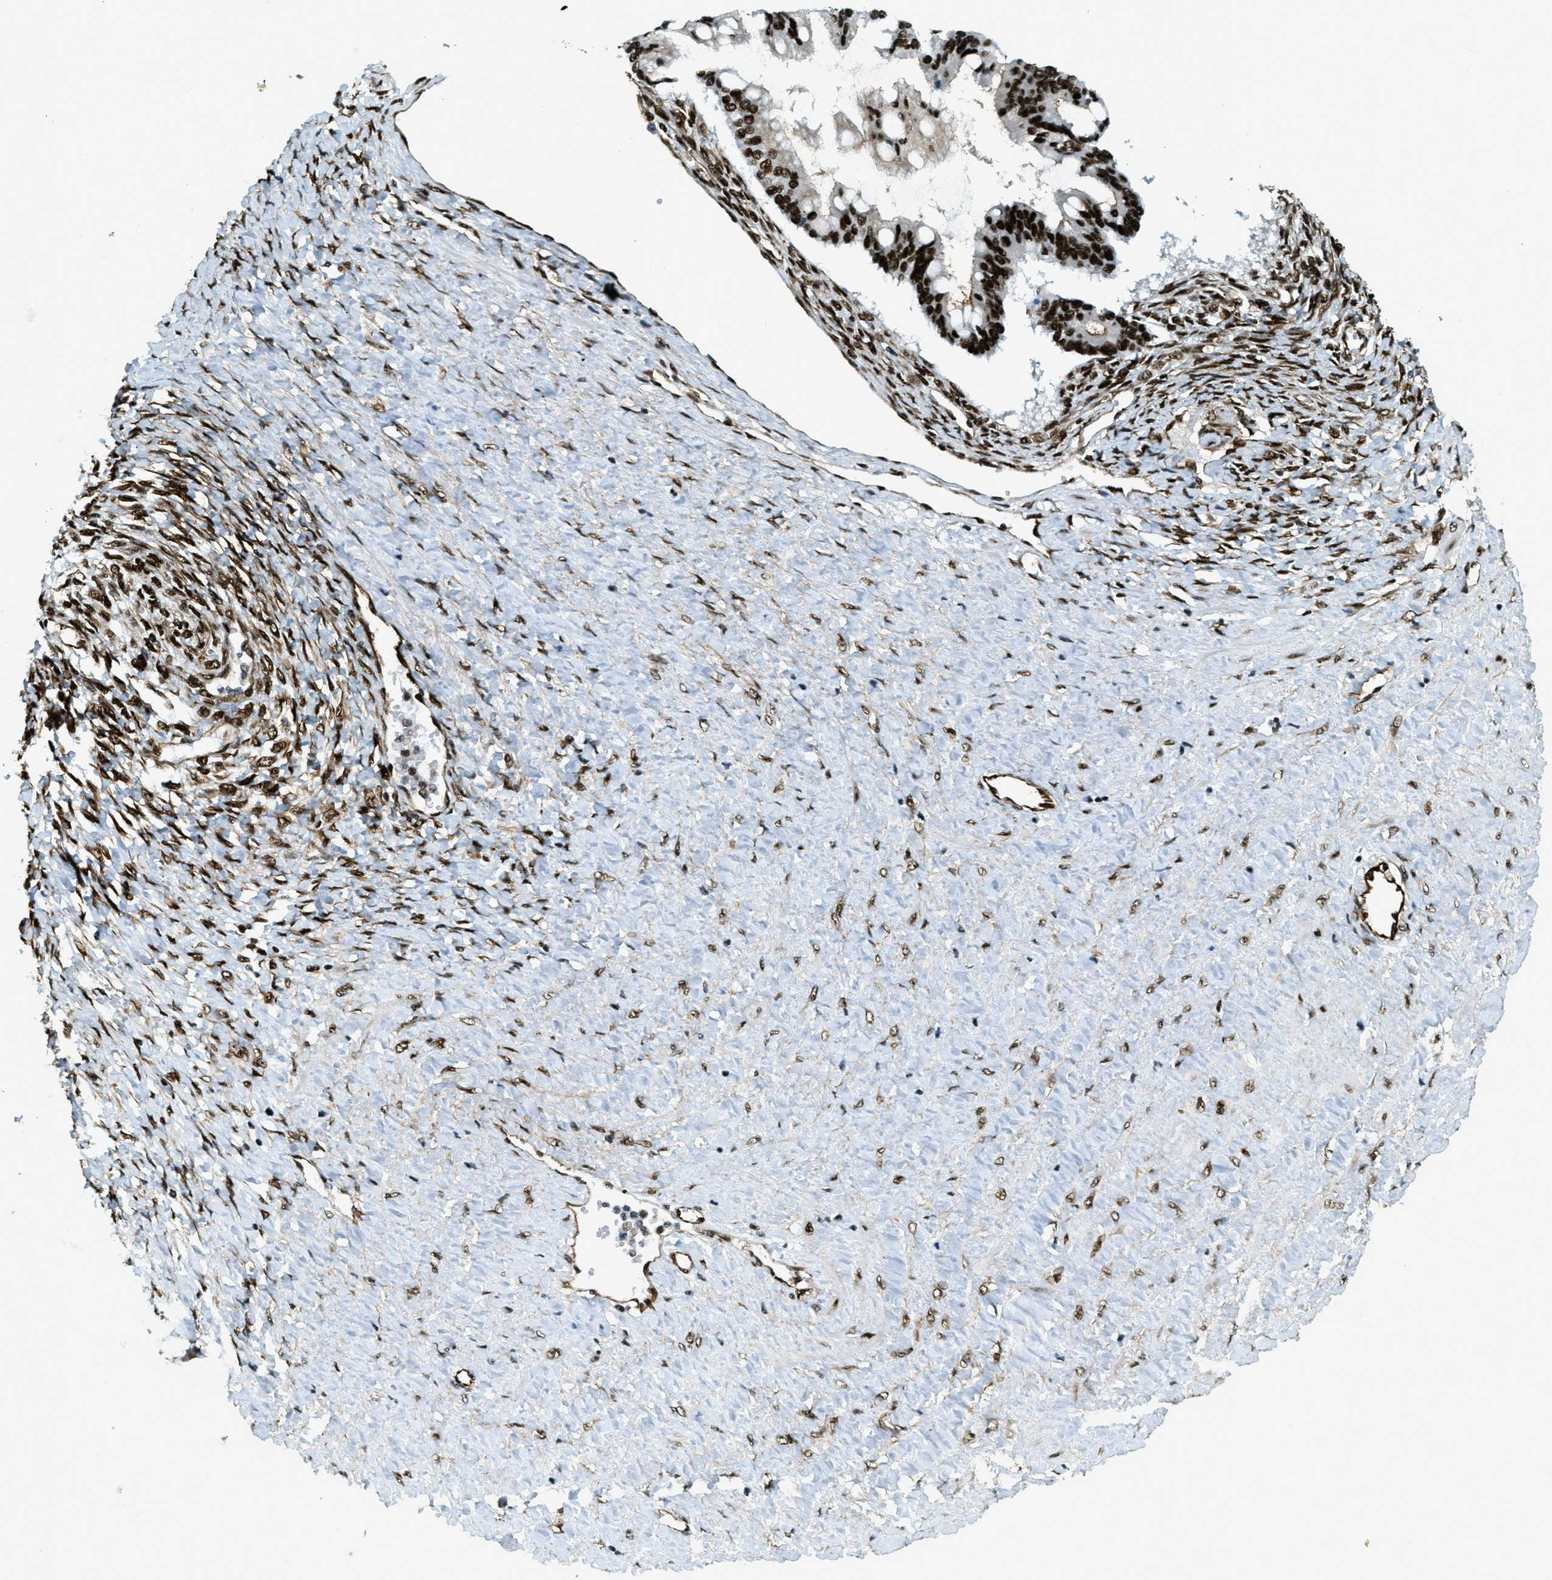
{"staining": {"intensity": "strong", "quantity": ">75%", "location": "nuclear"}, "tissue": "ovarian cancer", "cell_type": "Tumor cells", "image_type": "cancer", "snomed": [{"axis": "morphology", "description": "Cystadenocarcinoma, mucinous, NOS"}, {"axis": "topography", "description": "Ovary"}], "caption": "A high-resolution photomicrograph shows immunohistochemistry (IHC) staining of ovarian cancer (mucinous cystadenocarcinoma), which demonstrates strong nuclear positivity in about >75% of tumor cells. Using DAB (brown) and hematoxylin (blue) stains, captured at high magnification using brightfield microscopy.", "gene": "ZFR", "patient": {"sex": "female", "age": 73}}